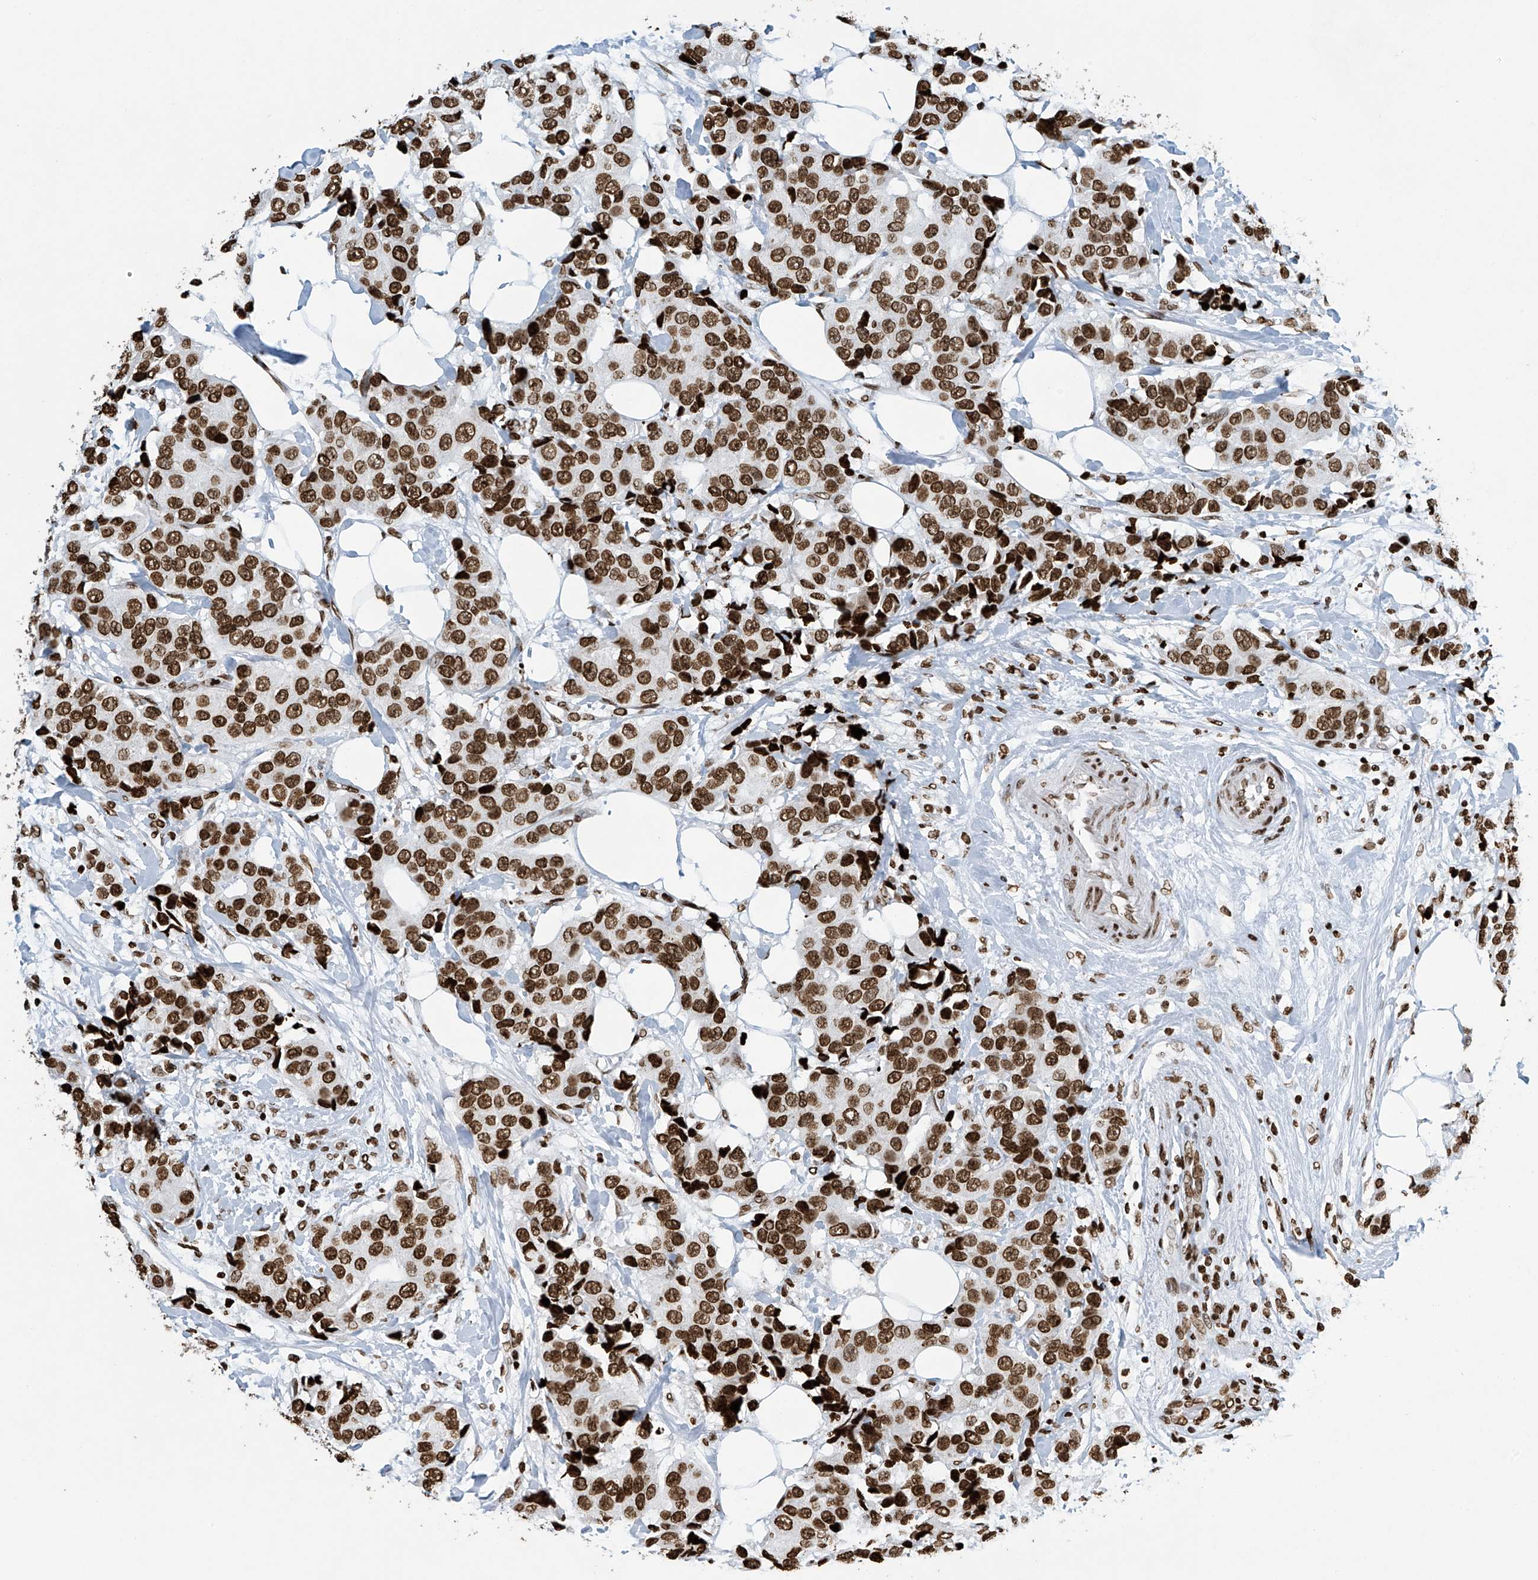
{"staining": {"intensity": "strong", "quantity": ">75%", "location": "nuclear"}, "tissue": "breast cancer", "cell_type": "Tumor cells", "image_type": "cancer", "snomed": [{"axis": "morphology", "description": "Normal tissue, NOS"}, {"axis": "morphology", "description": "Duct carcinoma"}, {"axis": "topography", "description": "Breast"}], "caption": "Human breast cancer (infiltrating ductal carcinoma) stained with a brown dye demonstrates strong nuclear positive expression in approximately >75% of tumor cells.", "gene": "H4C16", "patient": {"sex": "female", "age": 39}}